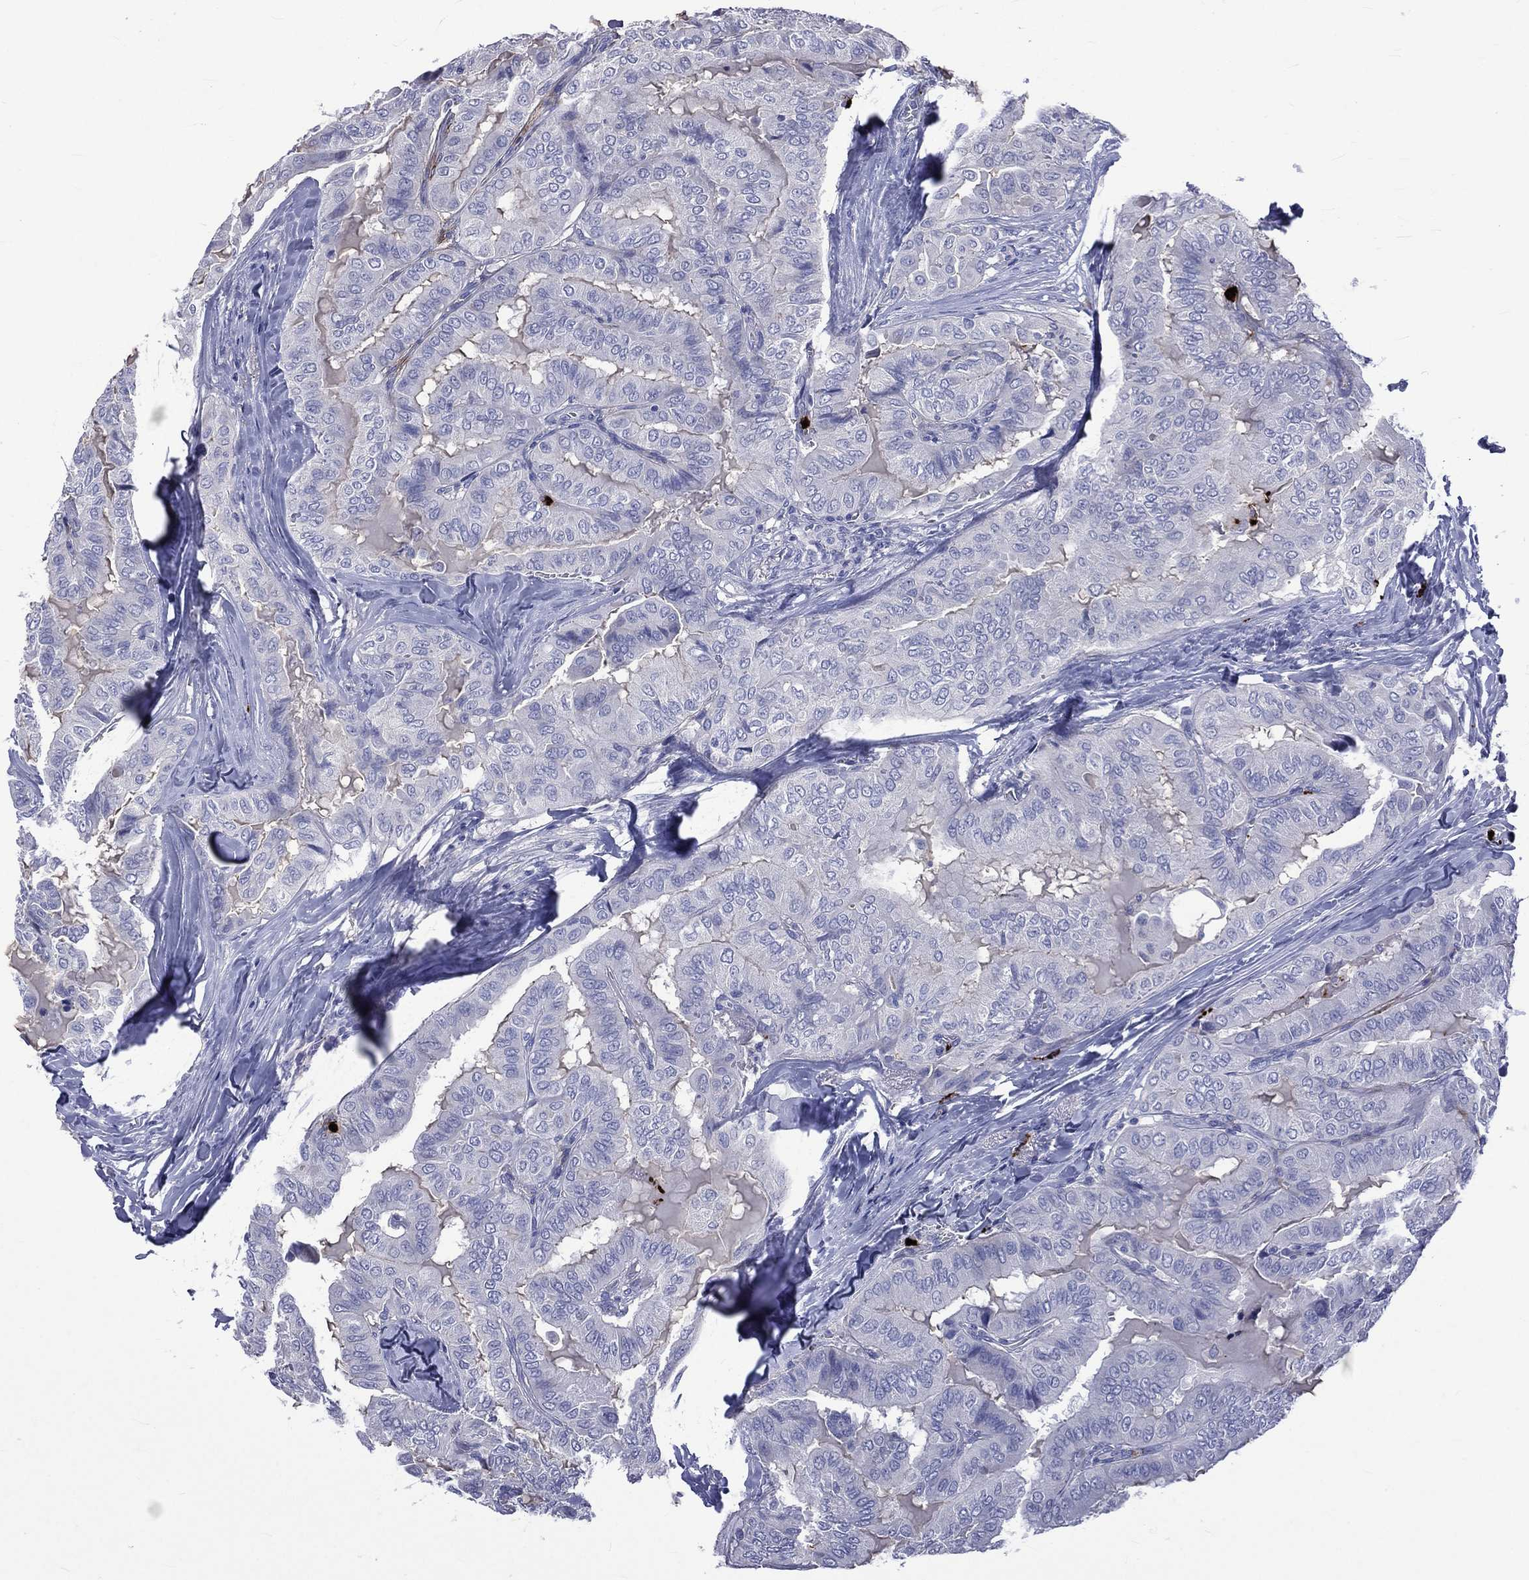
{"staining": {"intensity": "negative", "quantity": "none", "location": "none"}, "tissue": "thyroid cancer", "cell_type": "Tumor cells", "image_type": "cancer", "snomed": [{"axis": "morphology", "description": "Papillary adenocarcinoma, NOS"}, {"axis": "topography", "description": "Thyroid gland"}], "caption": "IHC micrograph of neoplastic tissue: human thyroid papillary adenocarcinoma stained with DAB shows no significant protein positivity in tumor cells.", "gene": "ELANE", "patient": {"sex": "female", "age": 68}}